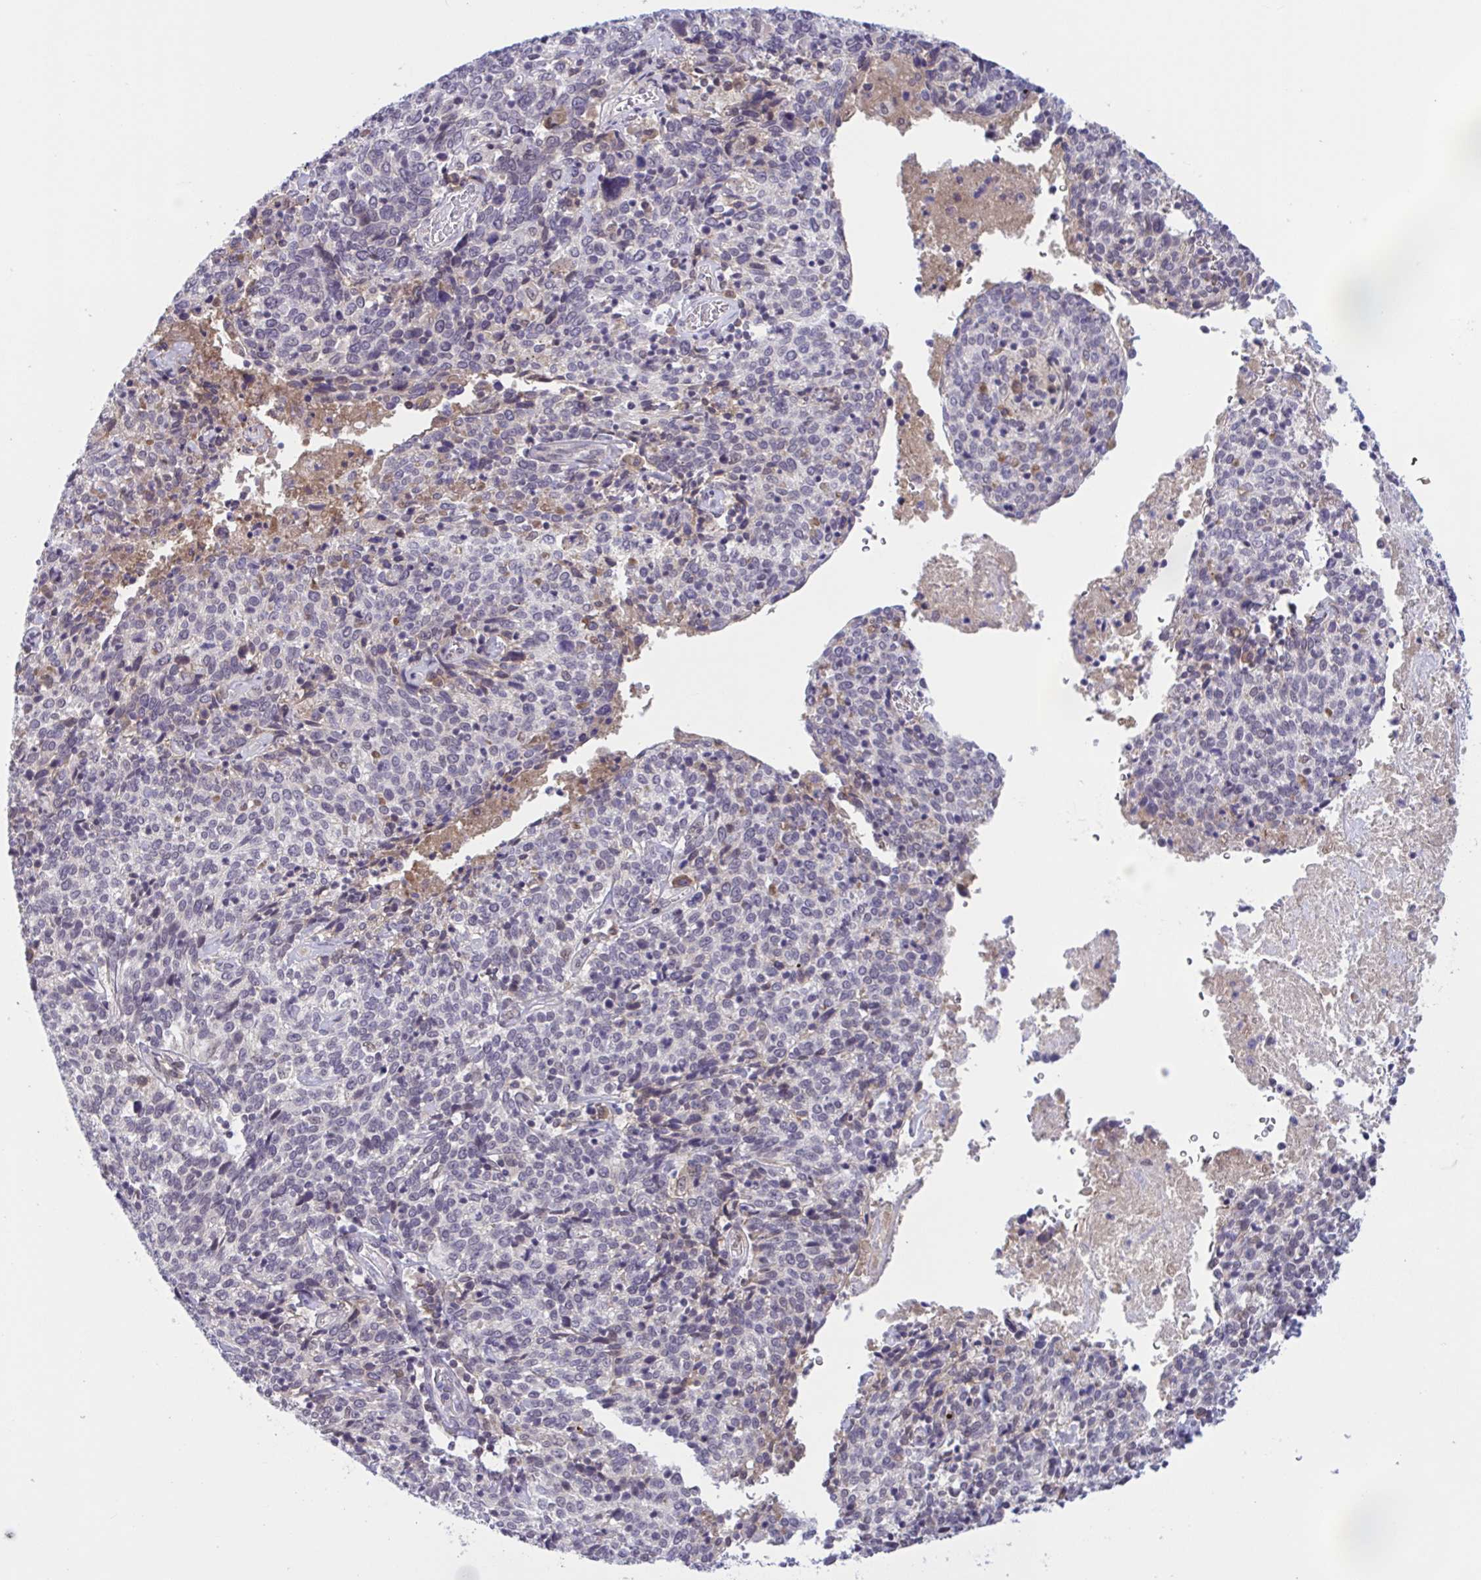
{"staining": {"intensity": "negative", "quantity": "none", "location": "none"}, "tissue": "cervical cancer", "cell_type": "Tumor cells", "image_type": "cancer", "snomed": [{"axis": "morphology", "description": "Squamous cell carcinoma, NOS"}, {"axis": "topography", "description": "Cervix"}], "caption": "Immunohistochemical staining of cervical cancer (squamous cell carcinoma) shows no significant positivity in tumor cells.", "gene": "TTC7B", "patient": {"sex": "female", "age": 46}}